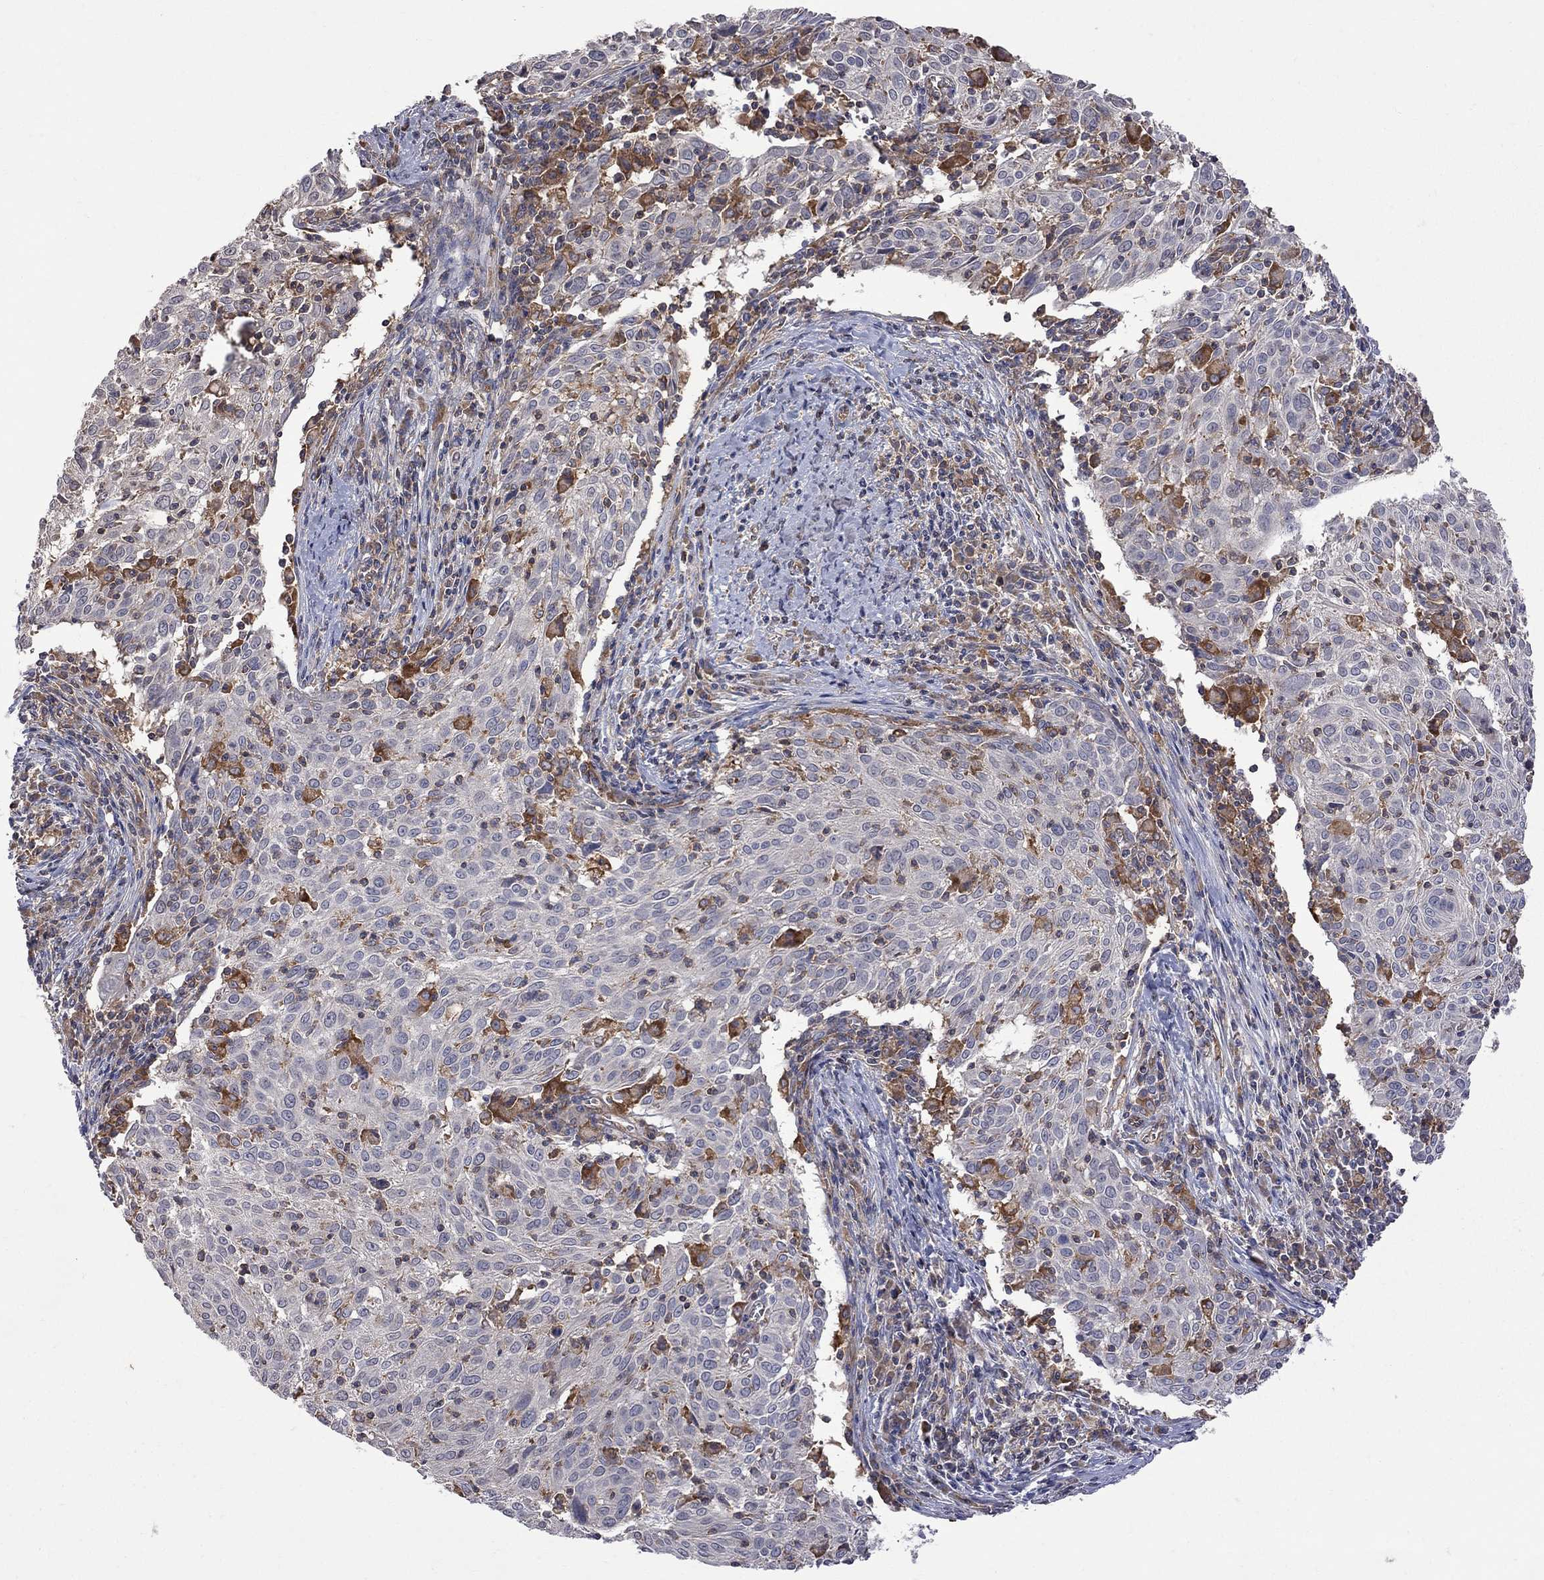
{"staining": {"intensity": "strong", "quantity": "<25%", "location": "cytoplasmic/membranous"}, "tissue": "cervical cancer", "cell_type": "Tumor cells", "image_type": "cancer", "snomed": [{"axis": "morphology", "description": "Squamous cell carcinoma, NOS"}, {"axis": "topography", "description": "Cervix"}], "caption": "Immunohistochemistry image of human squamous cell carcinoma (cervical) stained for a protein (brown), which exhibits medium levels of strong cytoplasmic/membranous staining in about <25% of tumor cells.", "gene": "ABI3", "patient": {"sex": "female", "age": 39}}